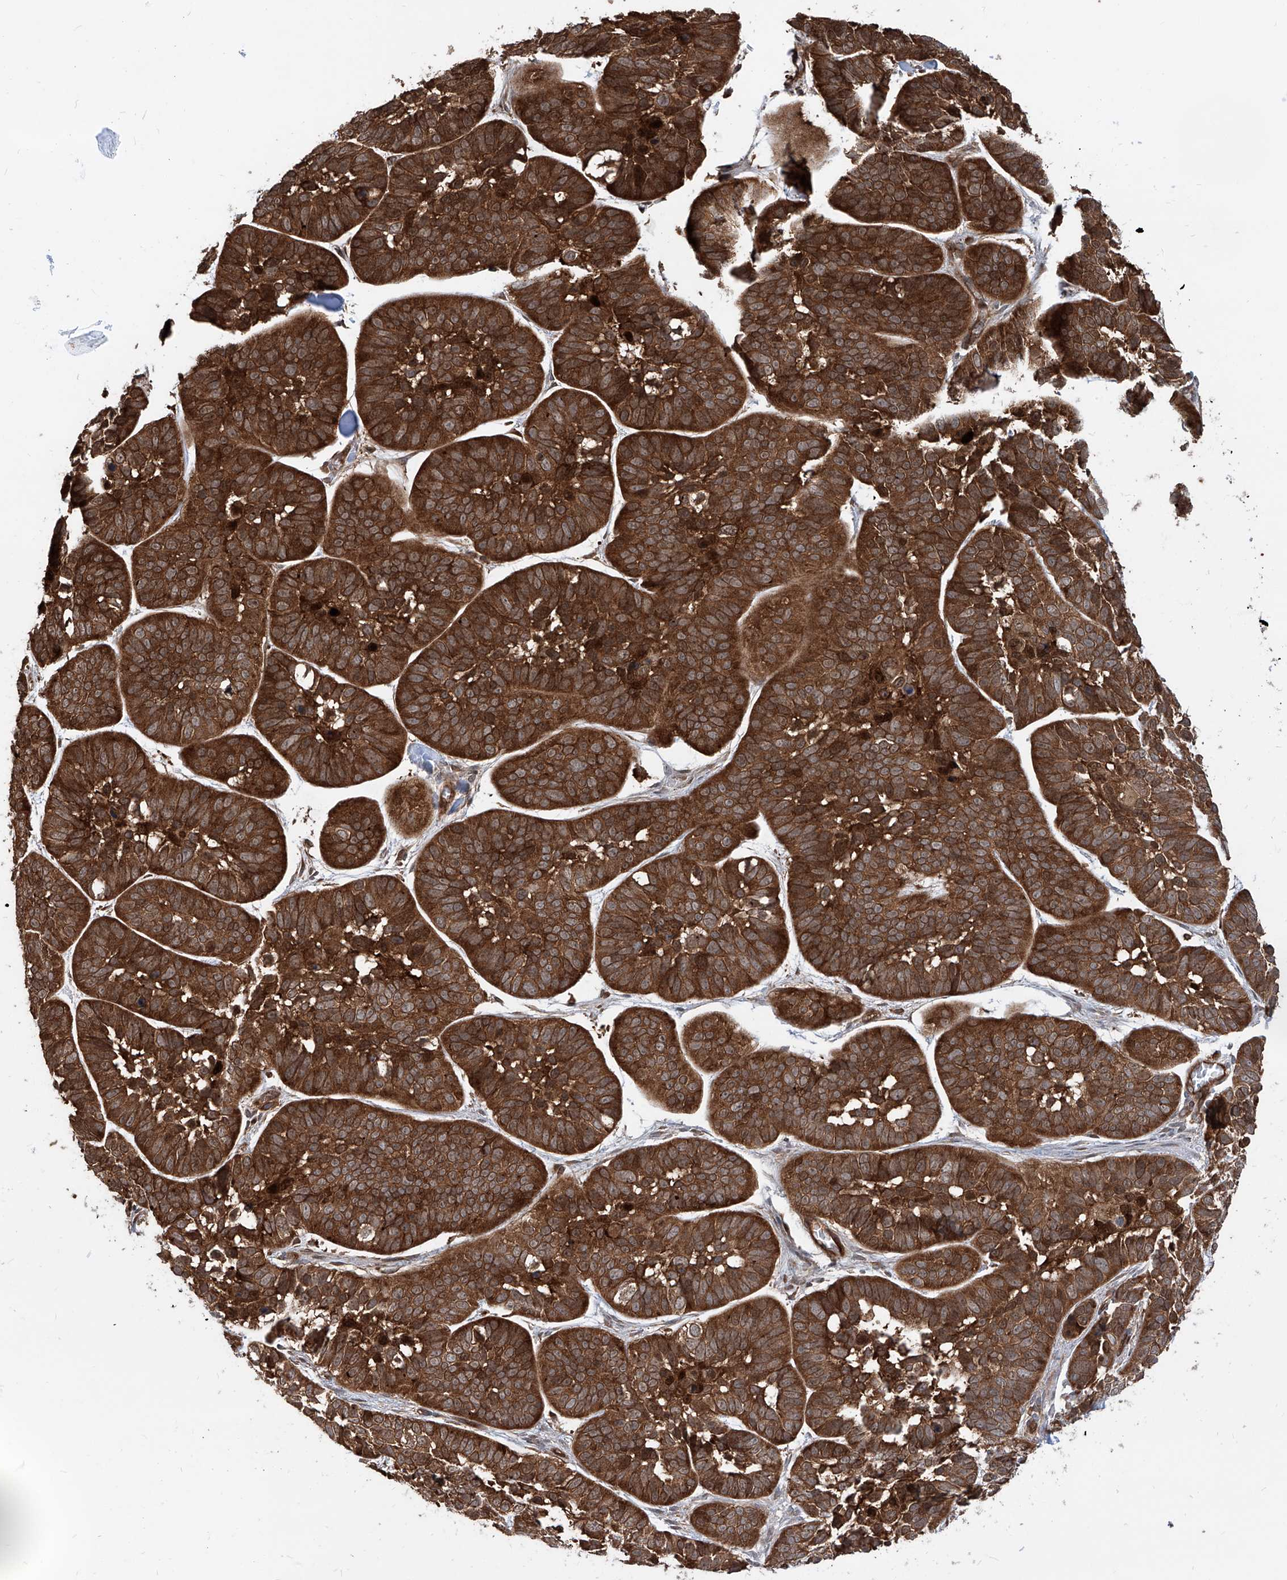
{"staining": {"intensity": "strong", "quantity": ">75%", "location": "cytoplasmic/membranous,nuclear"}, "tissue": "skin cancer", "cell_type": "Tumor cells", "image_type": "cancer", "snomed": [{"axis": "morphology", "description": "Basal cell carcinoma"}, {"axis": "topography", "description": "Skin"}], "caption": "IHC image of skin basal cell carcinoma stained for a protein (brown), which exhibits high levels of strong cytoplasmic/membranous and nuclear expression in approximately >75% of tumor cells.", "gene": "MAGED2", "patient": {"sex": "male", "age": 62}}